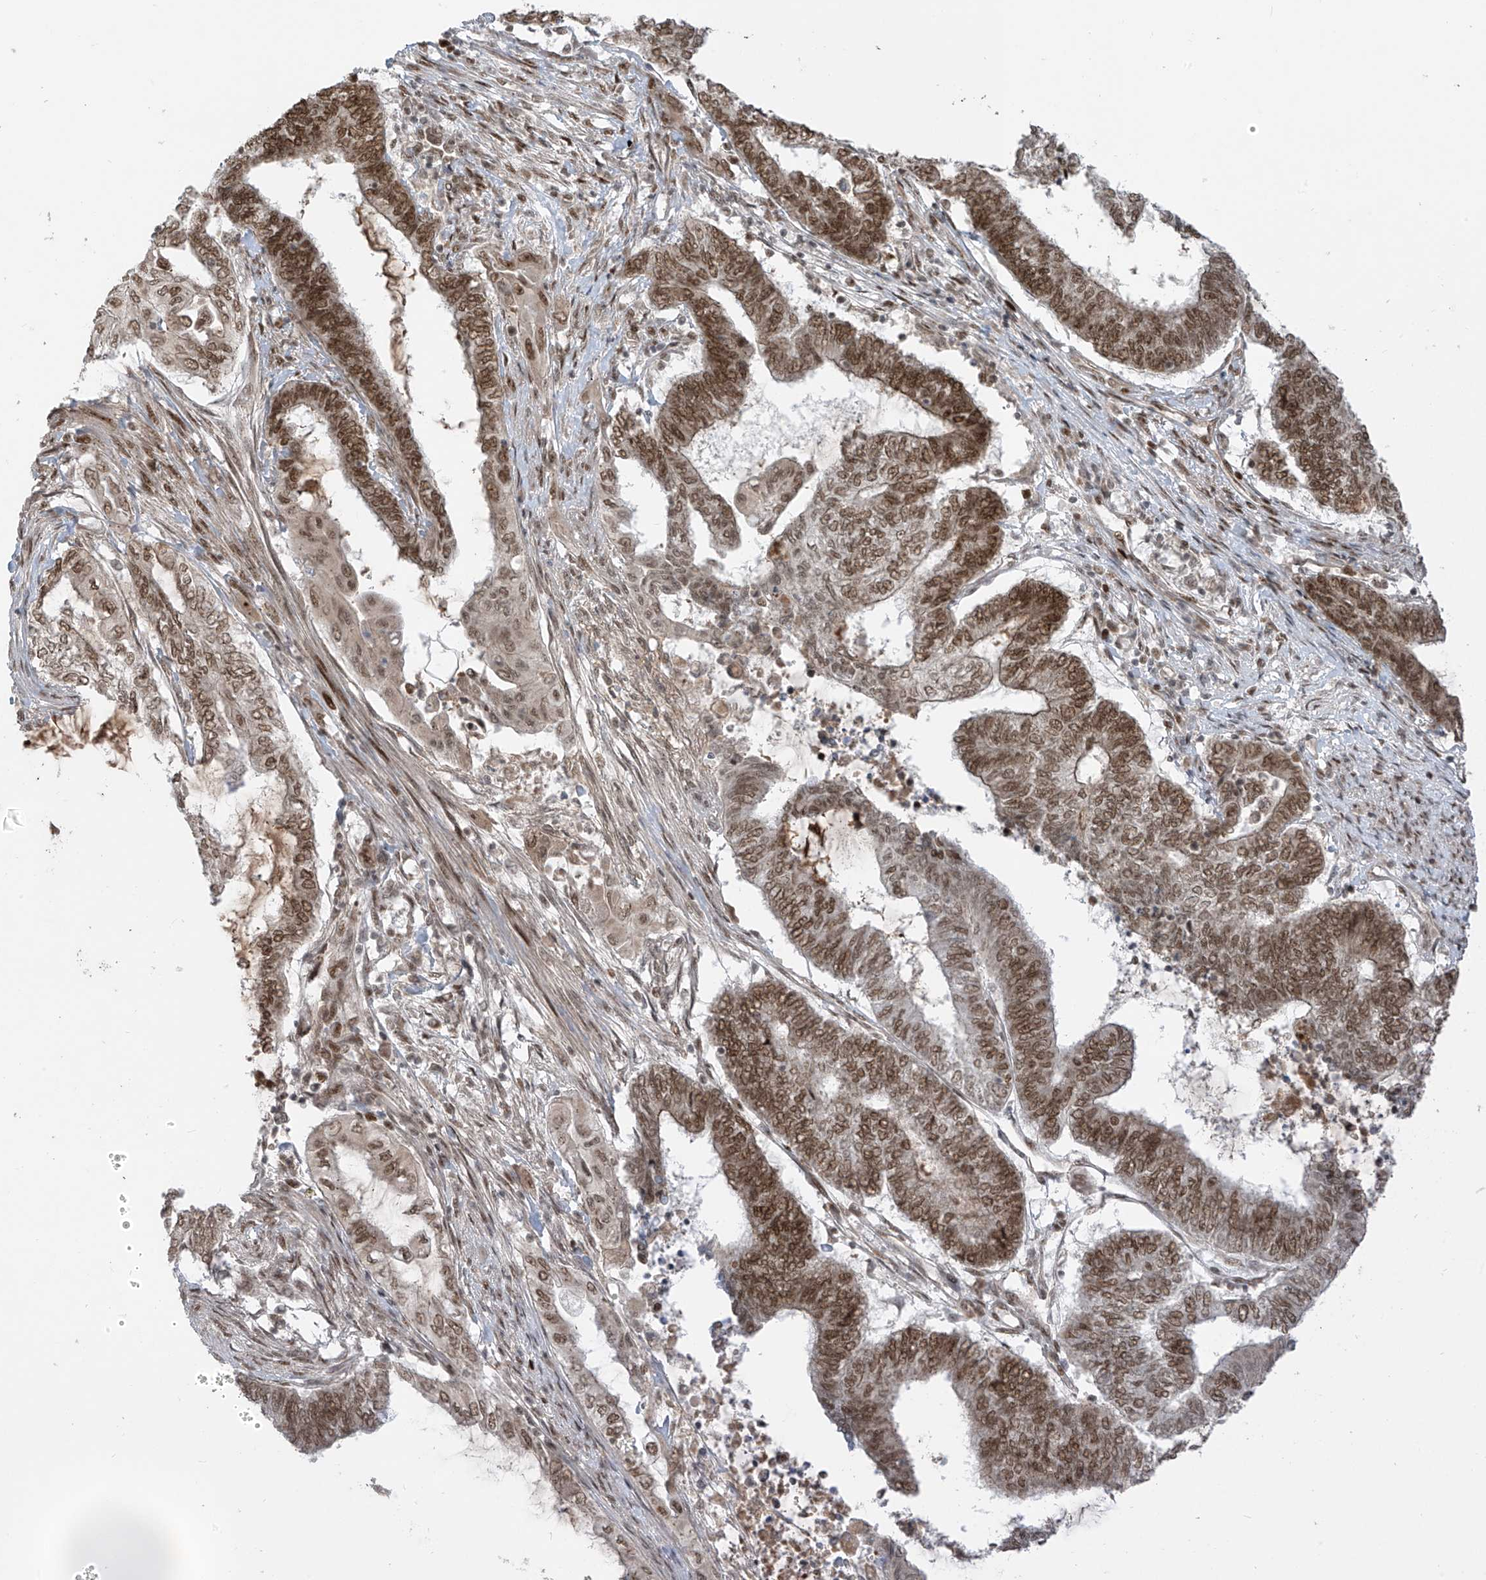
{"staining": {"intensity": "moderate", "quantity": ">75%", "location": "nuclear"}, "tissue": "endometrial cancer", "cell_type": "Tumor cells", "image_type": "cancer", "snomed": [{"axis": "morphology", "description": "Adenocarcinoma, NOS"}, {"axis": "topography", "description": "Uterus"}, {"axis": "topography", "description": "Endometrium"}], "caption": "Endometrial cancer (adenocarcinoma) stained for a protein (brown) reveals moderate nuclear positive positivity in about >75% of tumor cells.", "gene": "ARHGEF3", "patient": {"sex": "female", "age": 70}}